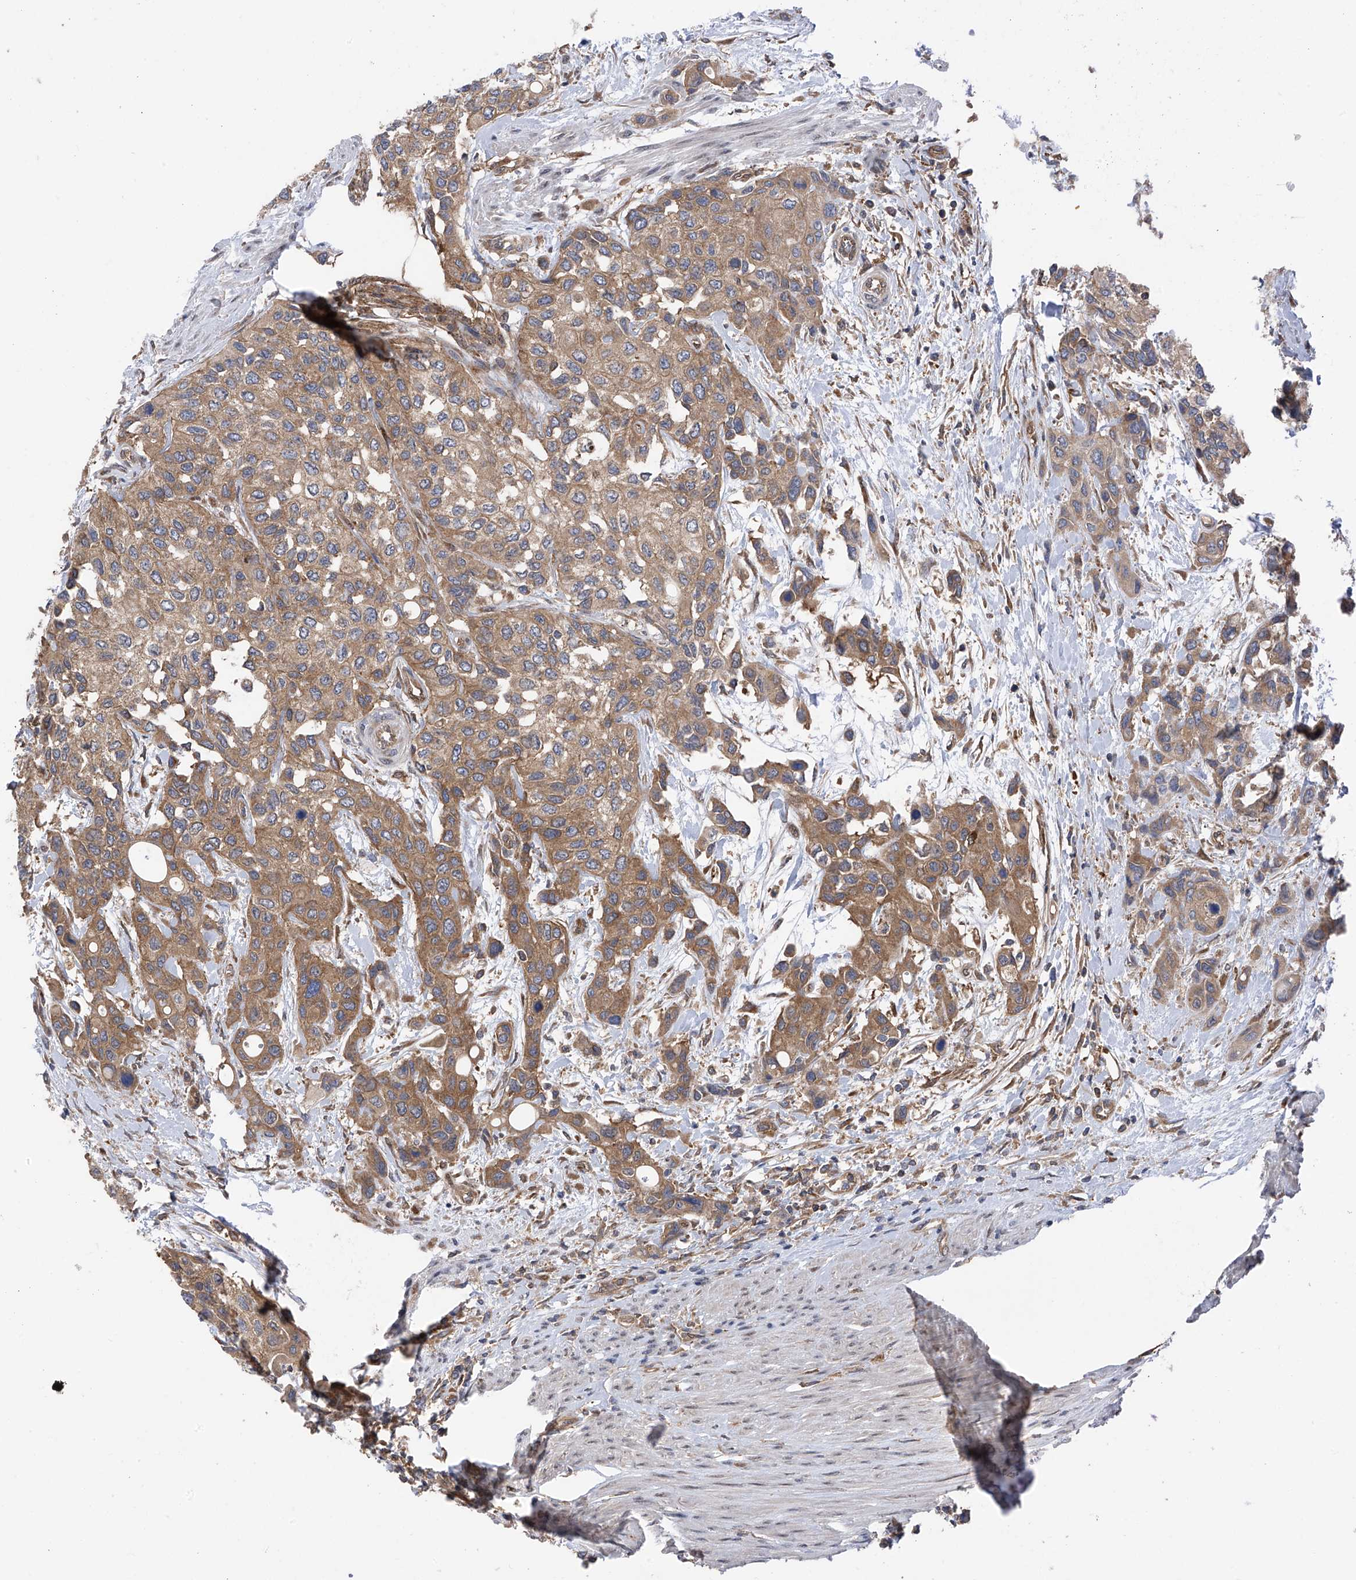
{"staining": {"intensity": "moderate", "quantity": ">75%", "location": "cytoplasmic/membranous"}, "tissue": "urothelial cancer", "cell_type": "Tumor cells", "image_type": "cancer", "snomed": [{"axis": "morphology", "description": "Normal tissue, NOS"}, {"axis": "morphology", "description": "Urothelial carcinoma, High grade"}, {"axis": "topography", "description": "Vascular tissue"}, {"axis": "topography", "description": "Urinary bladder"}], "caption": "Protein expression by immunohistochemistry displays moderate cytoplasmic/membranous staining in about >75% of tumor cells in urothelial cancer.", "gene": "CHPF", "patient": {"sex": "female", "age": 56}}